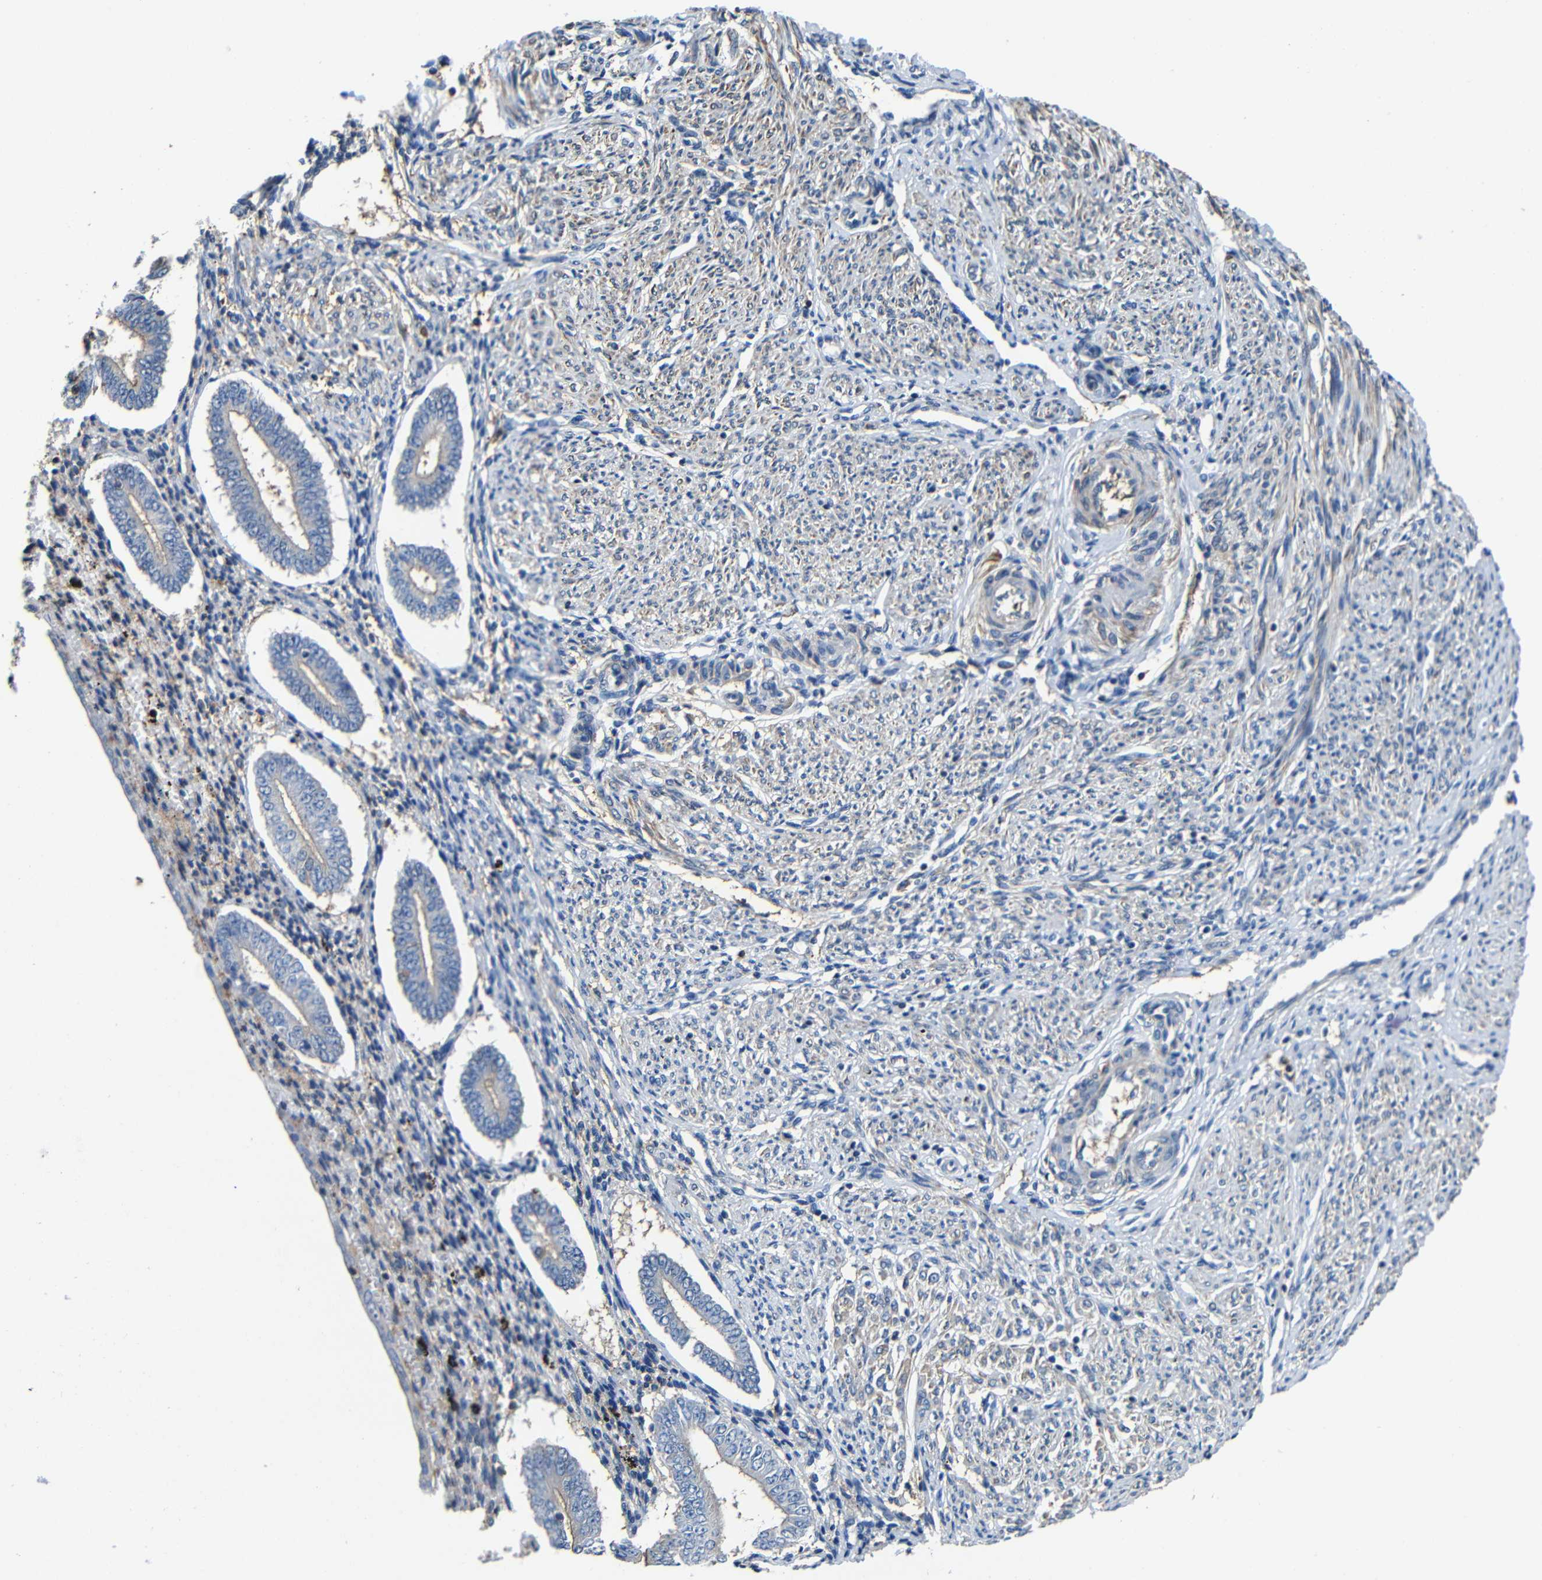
{"staining": {"intensity": "weak", "quantity": "<25%", "location": "cytoplasmic/membranous"}, "tissue": "endometrium", "cell_type": "Cells in endometrial stroma", "image_type": "normal", "snomed": [{"axis": "morphology", "description": "Normal tissue, NOS"}, {"axis": "topography", "description": "Endometrium"}], "caption": "The histopathology image shows no staining of cells in endometrial stroma in benign endometrium. Nuclei are stained in blue.", "gene": "GDI1", "patient": {"sex": "female", "age": 42}}